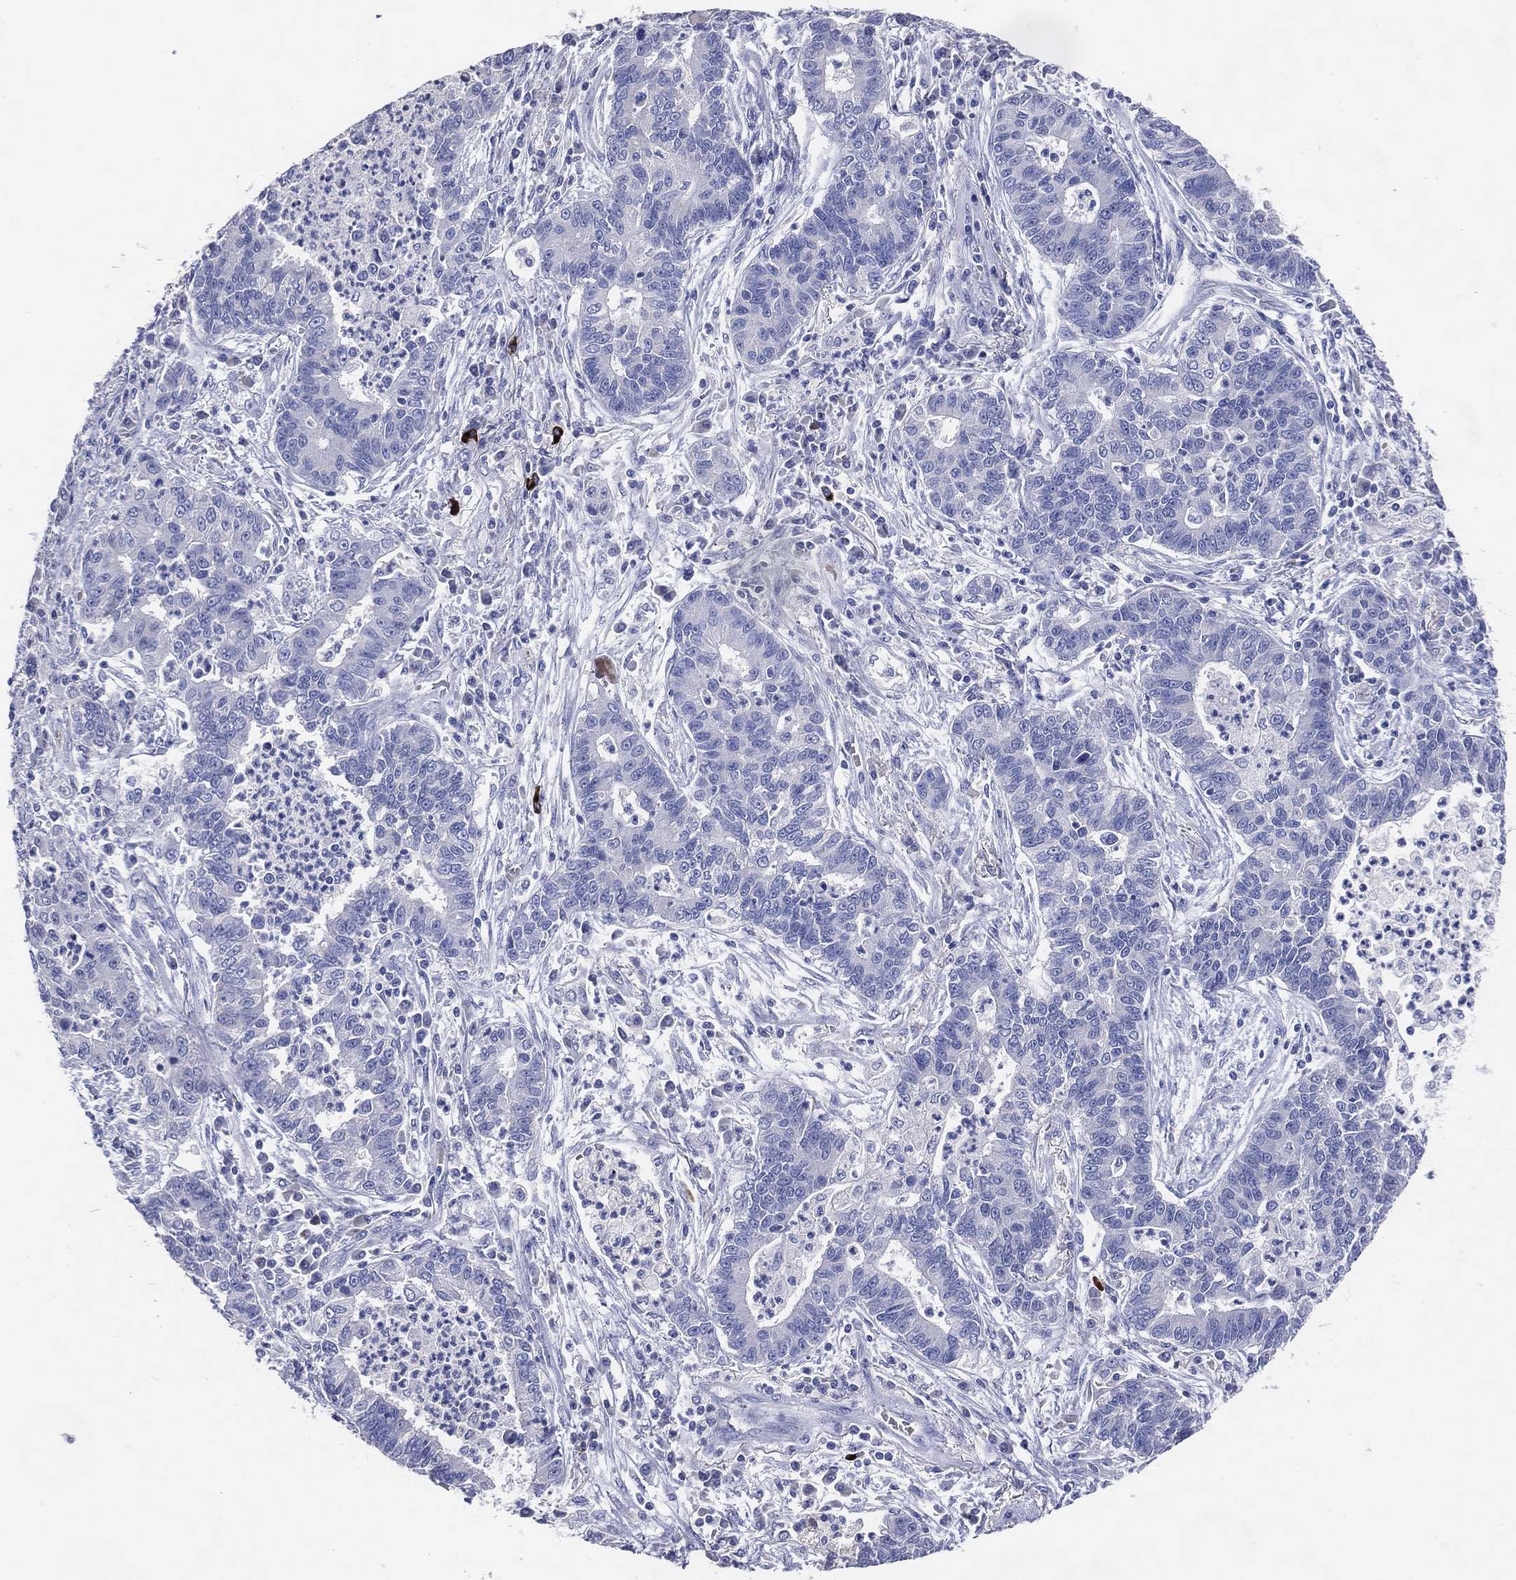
{"staining": {"intensity": "negative", "quantity": "none", "location": "none"}, "tissue": "lung cancer", "cell_type": "Tumor cells", "image_type": "cancer", "snomed": [{"axis": "morphology", "description": "Adenocarcinoma, NOS"}, {"axis": "topography", "description": "Lung"}], "caption": "Adenocarcinoma (lung) stained for a protein using immunohistochemistry exhibits no staining tumor cells.", "gene": "DNAH6", "patient": {"sex": "female", "age": 57}}